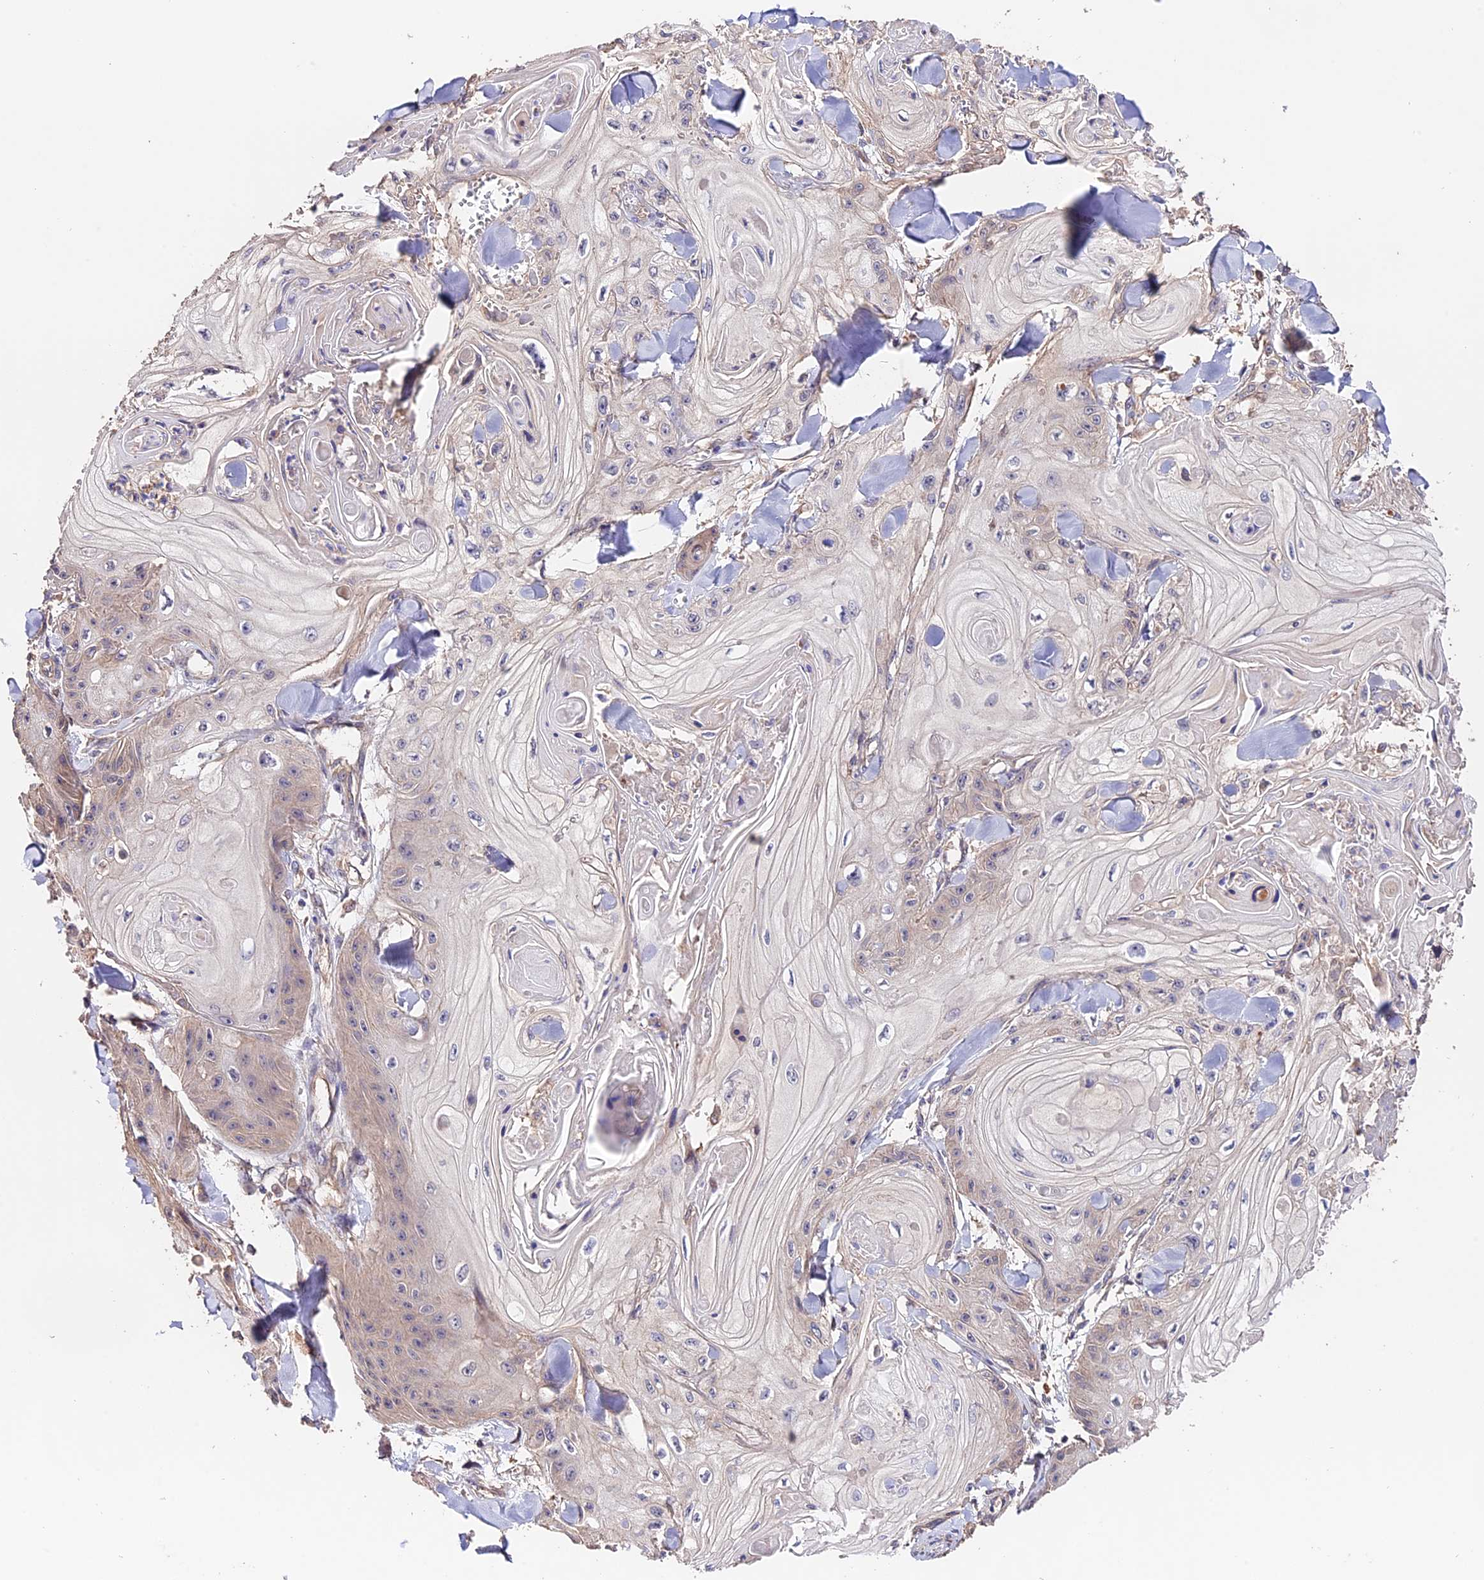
{"staining": {"intensity": "weak", "quantity": "<25%", "location": "cytoplasmic/membranous"}, "tissue": "skin cancer", "cell_type": "Tumor cells", "image_type": "cancer", "snomed": [{"axis": "morphology", "description": "Squamous cell carcinoma, NOS"}, {"axis": "topography", "description": "Skin"}], "caption": "High magnification brightfield microscopy of skin cancer stained with DAB (brown) and counterstained with hematoxylin (blue): tumor cells show no significant staining.", "gene": "CES3", "patient": {"sex": "male", "age": 74}}